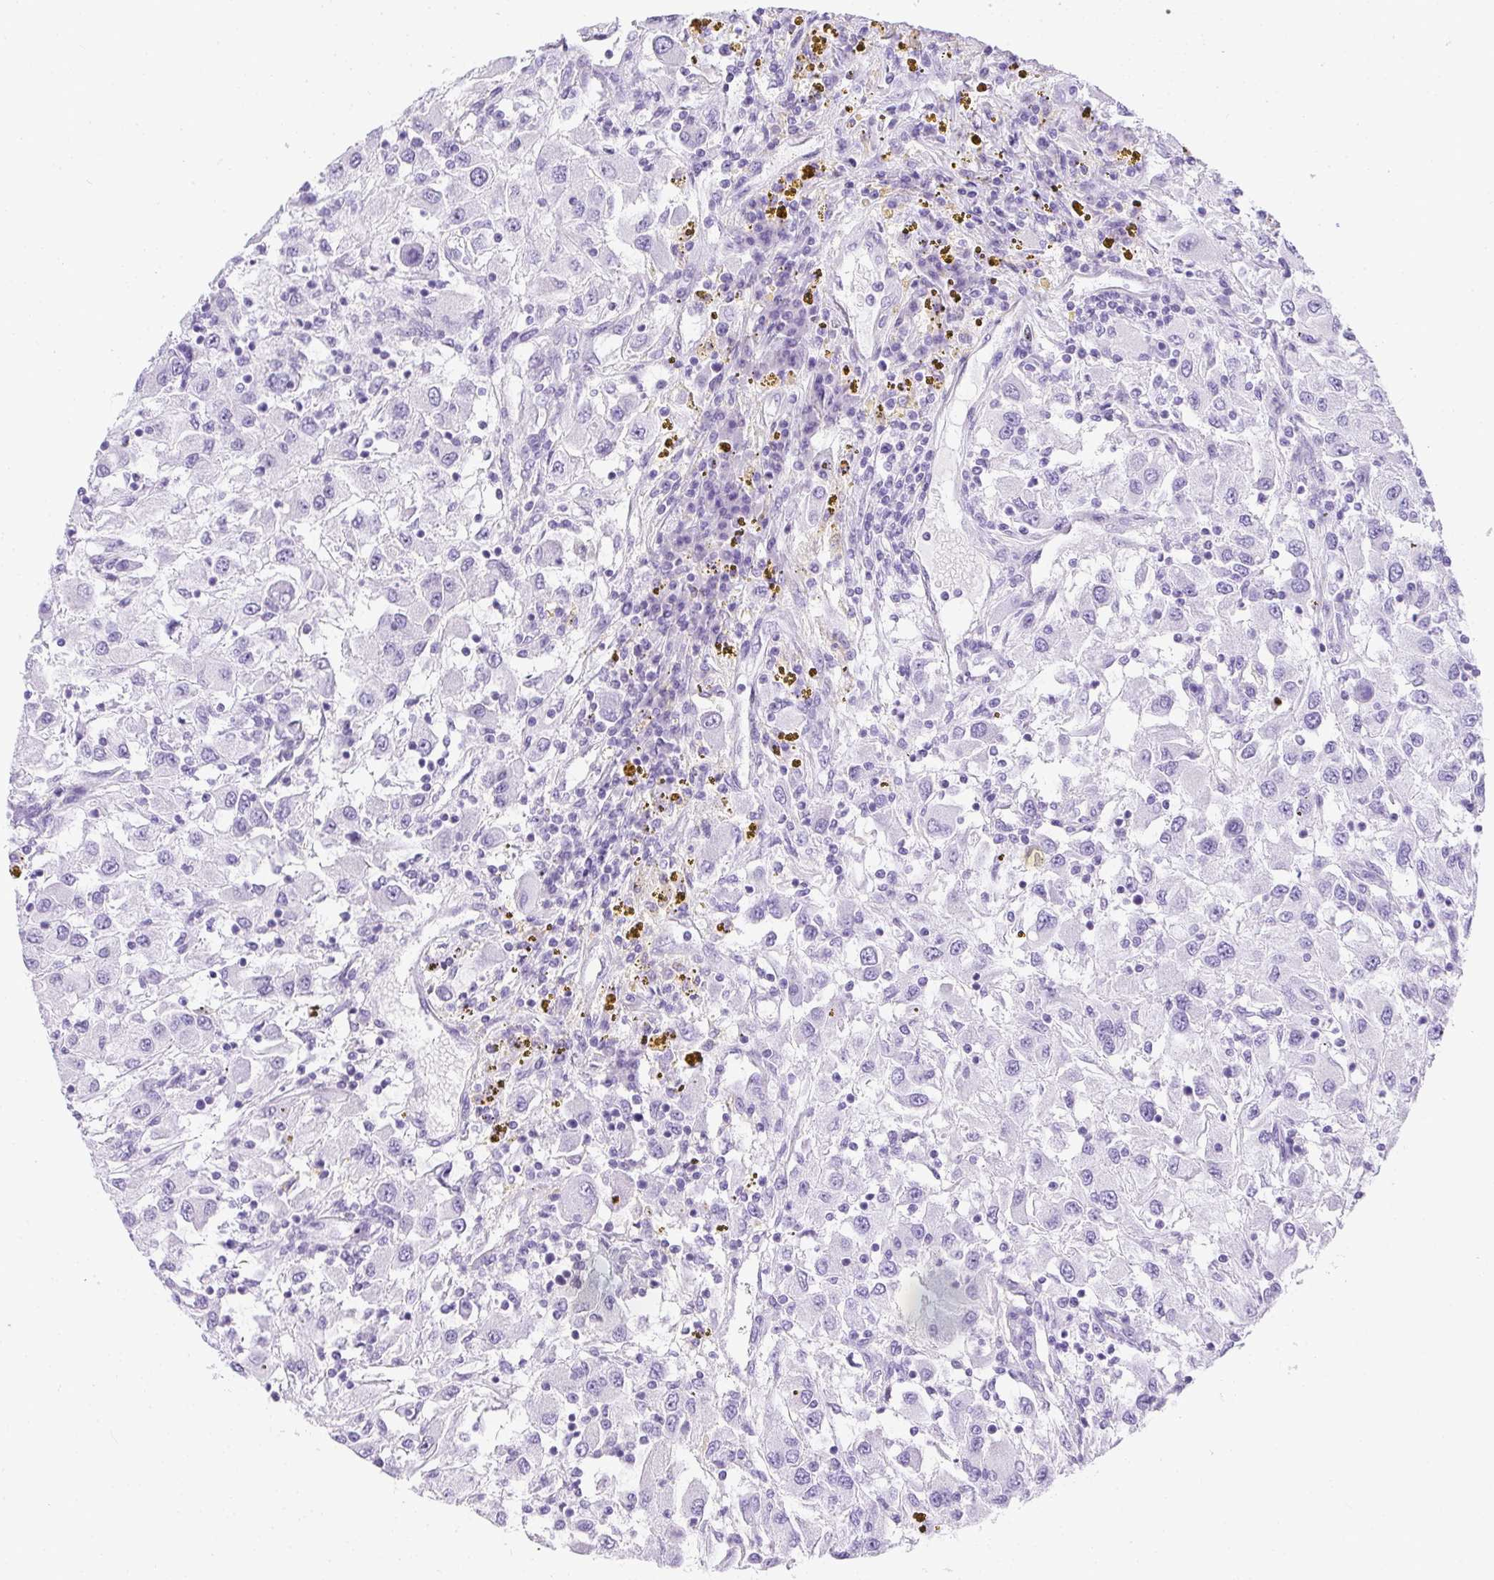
{"staining": {"intensity": "negative", "quantity": "none", "location": "none"}, "tissue": "renal cancer", "cell_type": "Tumor cells", "image_type": "cancer", "snomed": [{"axis": "morphology", "description": "Adenocarcinoma, NOS"}, {"axis": "topography", "description": "Kidney"}], "caption": "High magnification brightfield microscopy of renal adenocarcinoma stained with DAB (brown) and counterstained with hematoxylin (blue): tumor cells show no significant staining.", "gene": "PLPPR3", "patient": {"sex": "female", "age": 67}}